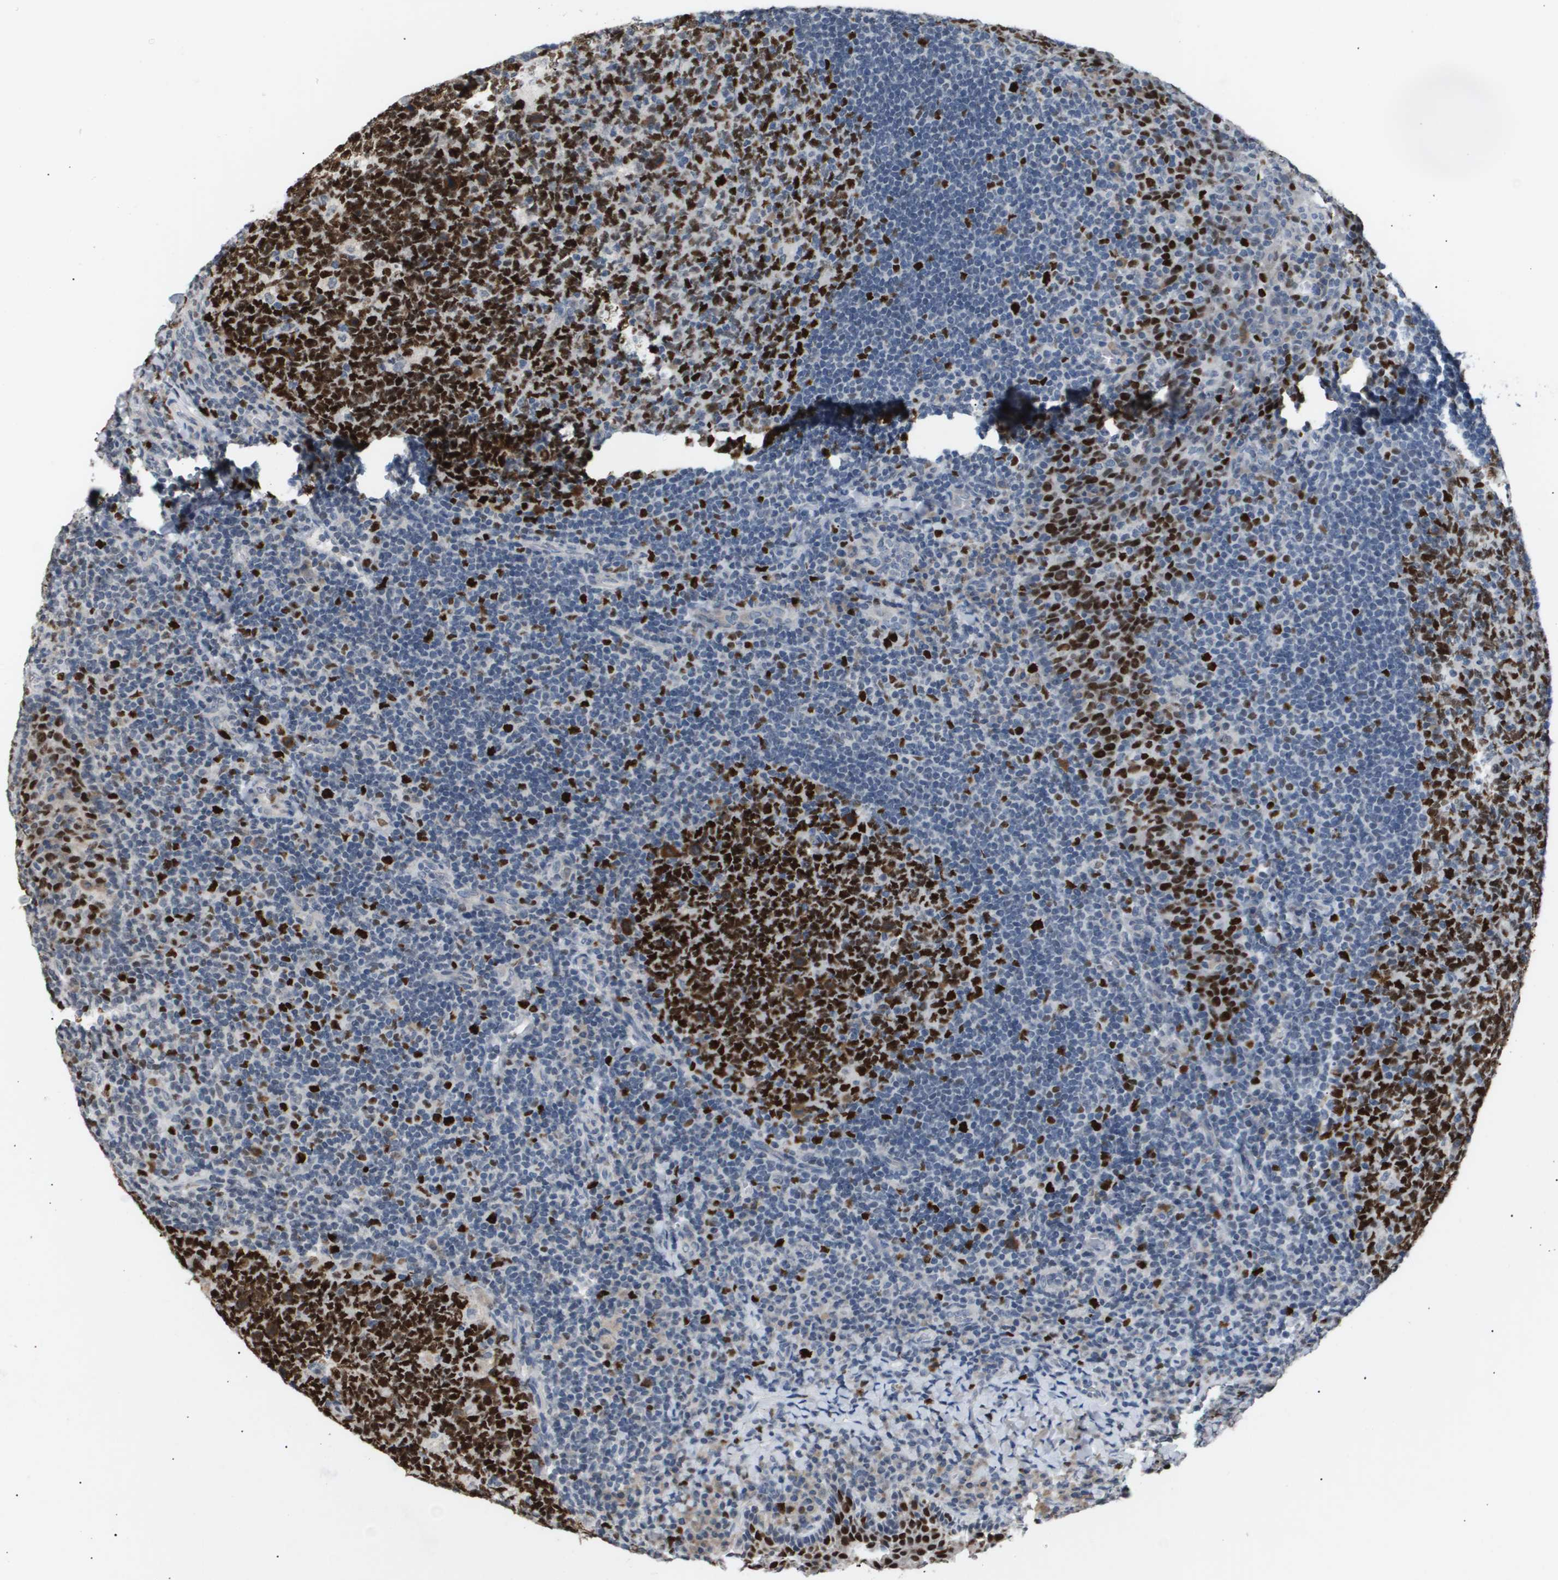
{"staining": {"intensity": "strong", "quantity": ">75%", "location": "cytoplasmic/membranous,nuclear"}, "tissue": "tonsil", "cell_type": "Germinal center cells", "image_type": "normal", "snomed": [{"axis": "morphology", "description": "Normal tissue, NOS"}, {"axis": "topography", "description": "Tonsil"}], "caption": "Tonsil stained for a protein (brown) displays strong cytoplasmic/membranous,nuclear positive staining in about >75% of germinal center cells.", "gene": "ANAPC2", "patient": {"sex": "male", "age": 17}}